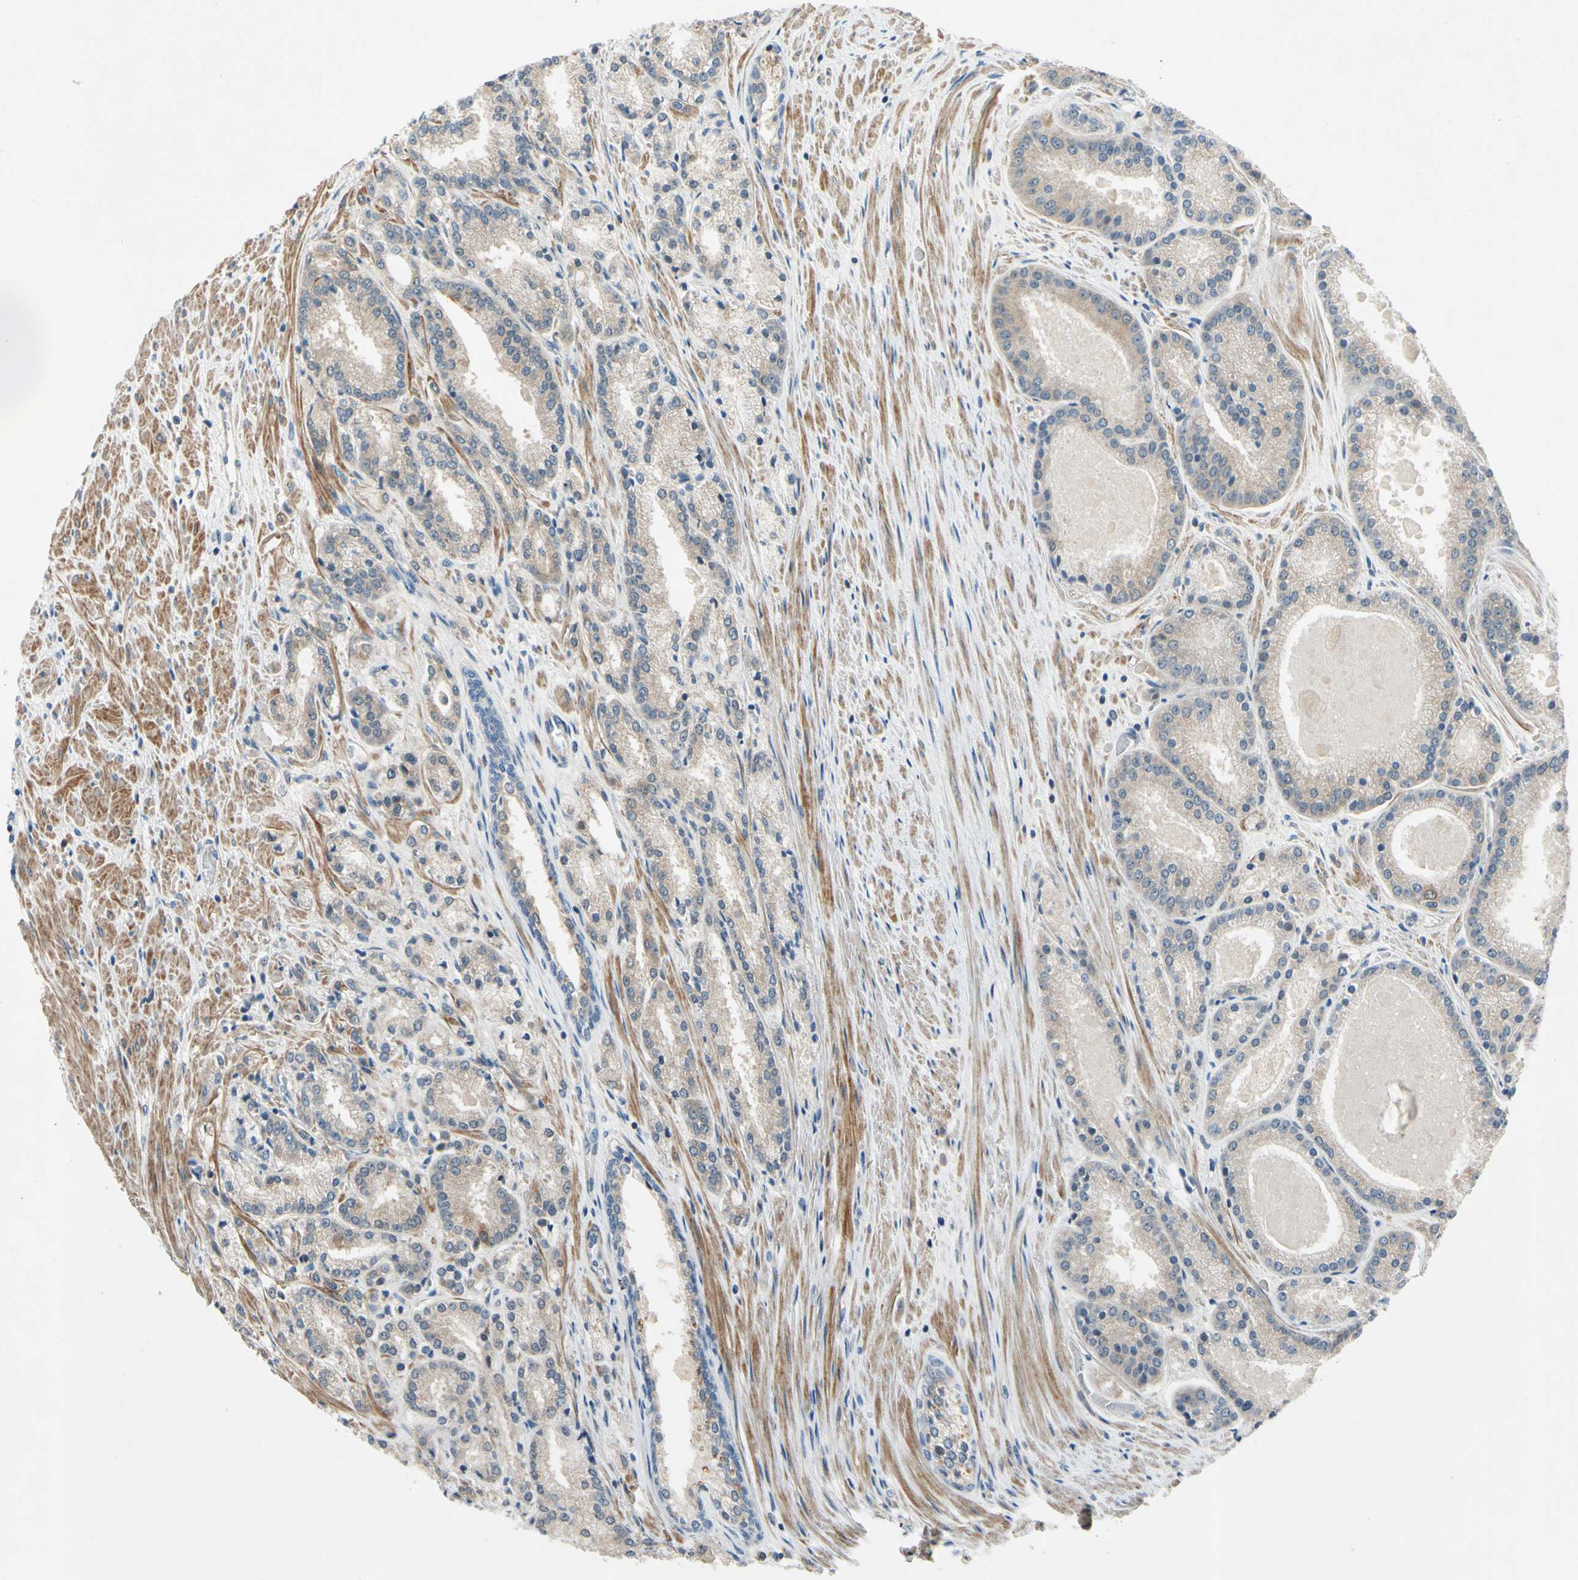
{"staining": {"intensity": "weak", "quantity": "25%-75%", "location": "cytoplasmic/membranous"}, "tissue": "prostate cancer", "cell_type": "Tumor cells", "image_type": "cancer", "snomed": [{"axis": "morphology", "description": "Adenocarcinoma, Low grade"}, {"axis": "topography", "description": "Prostate"}], "caption": "Protein staining exhibits weak cytoplasmic/membranous expression in about 25%-75% of tumor cells in prostate low-grade adenocarcinoma. (IHC, brightfield microscopy, high magnification).", "gene": "WIPI1", "patient": {"sex": "male", "age": 59}}